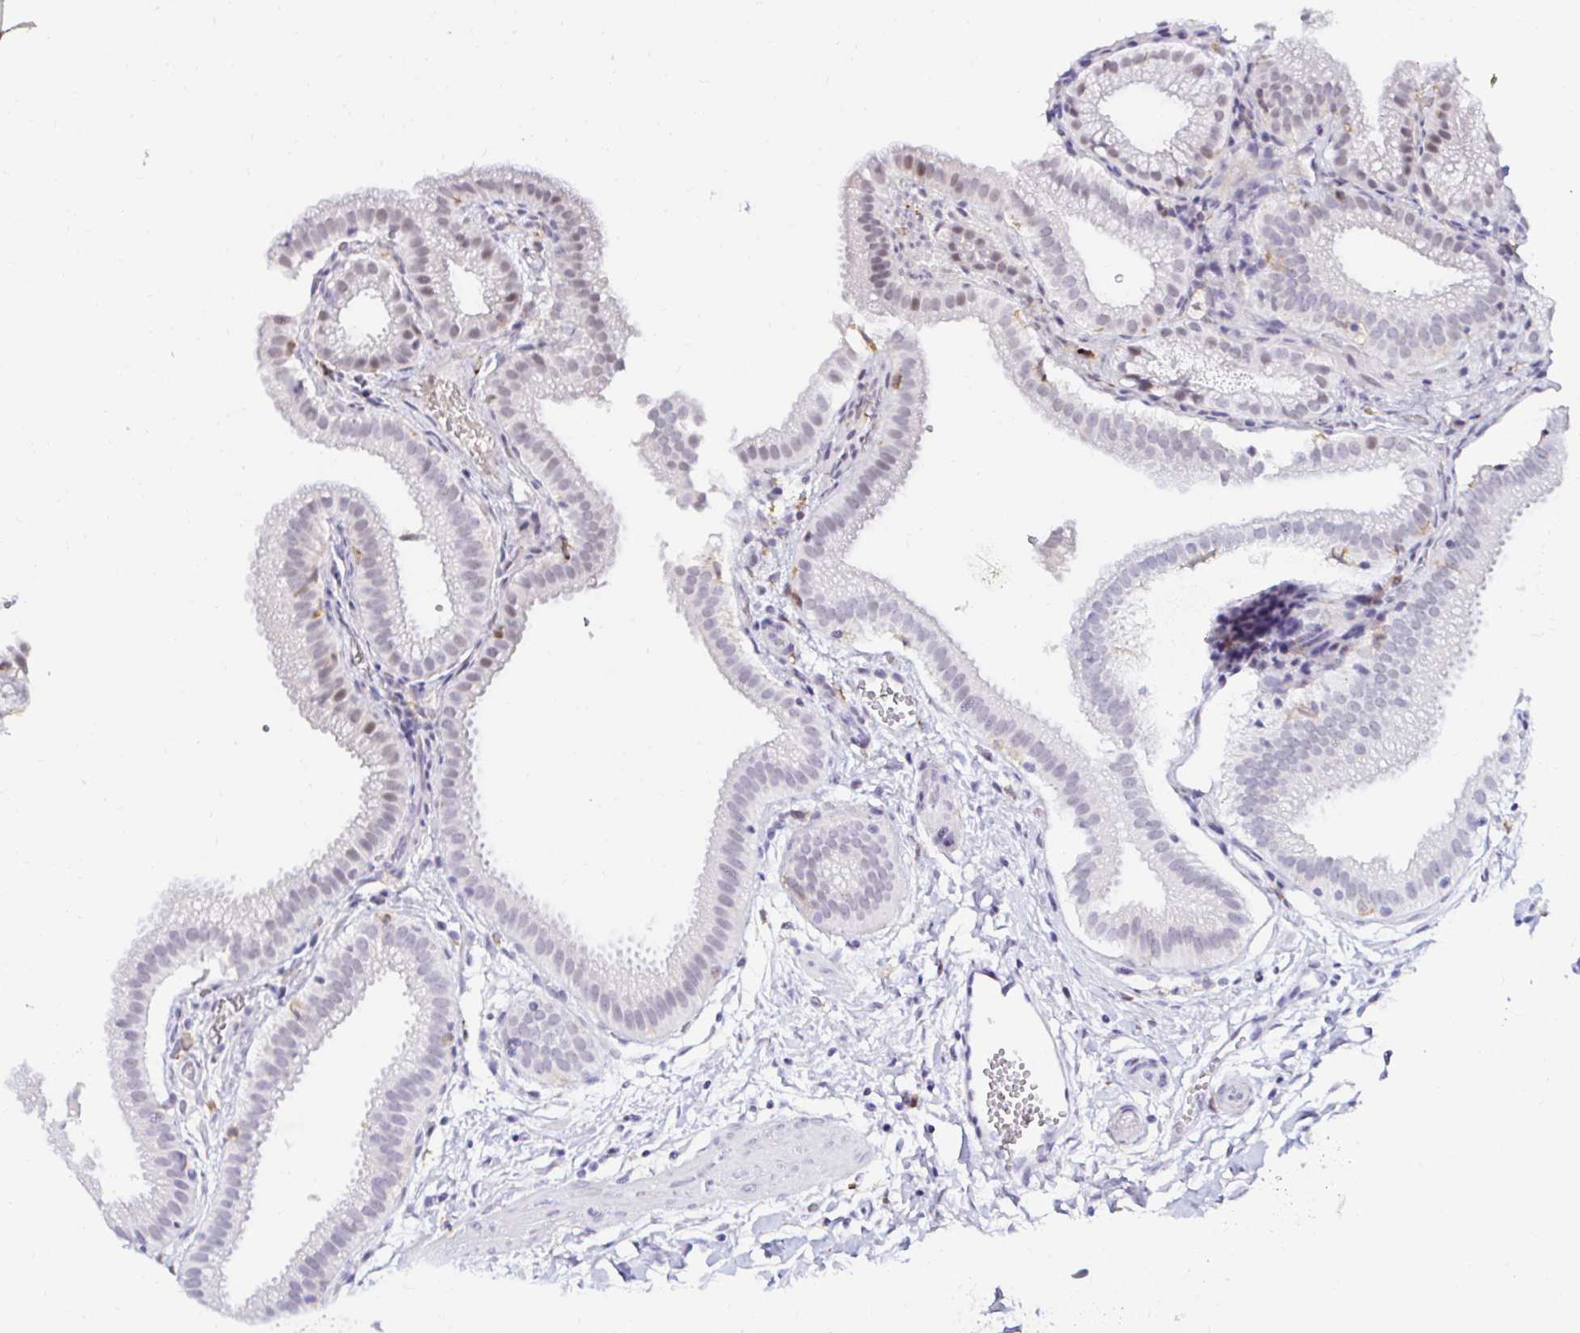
{"staining": {"intensity": "negative", "quantity": "none", "location": "none"}, "tissue": "gallbladder", "cell_type": "Glandular cells", "image_type": "normal", "snomed": [{"axis": "morphology", "description": "Normal tissue, NOS"}, {"axis": "topography", "description": "Gallbladder"}], "caption": "The histopathology image displays no staining of glandular cells in normal gallbladder. (DAB (3,3'-diaminobenzidine) immunohistochemistry with hematoxylin counter stain).", "gene": "CYBB", "patient": {"sex": "female", "age": 63}}